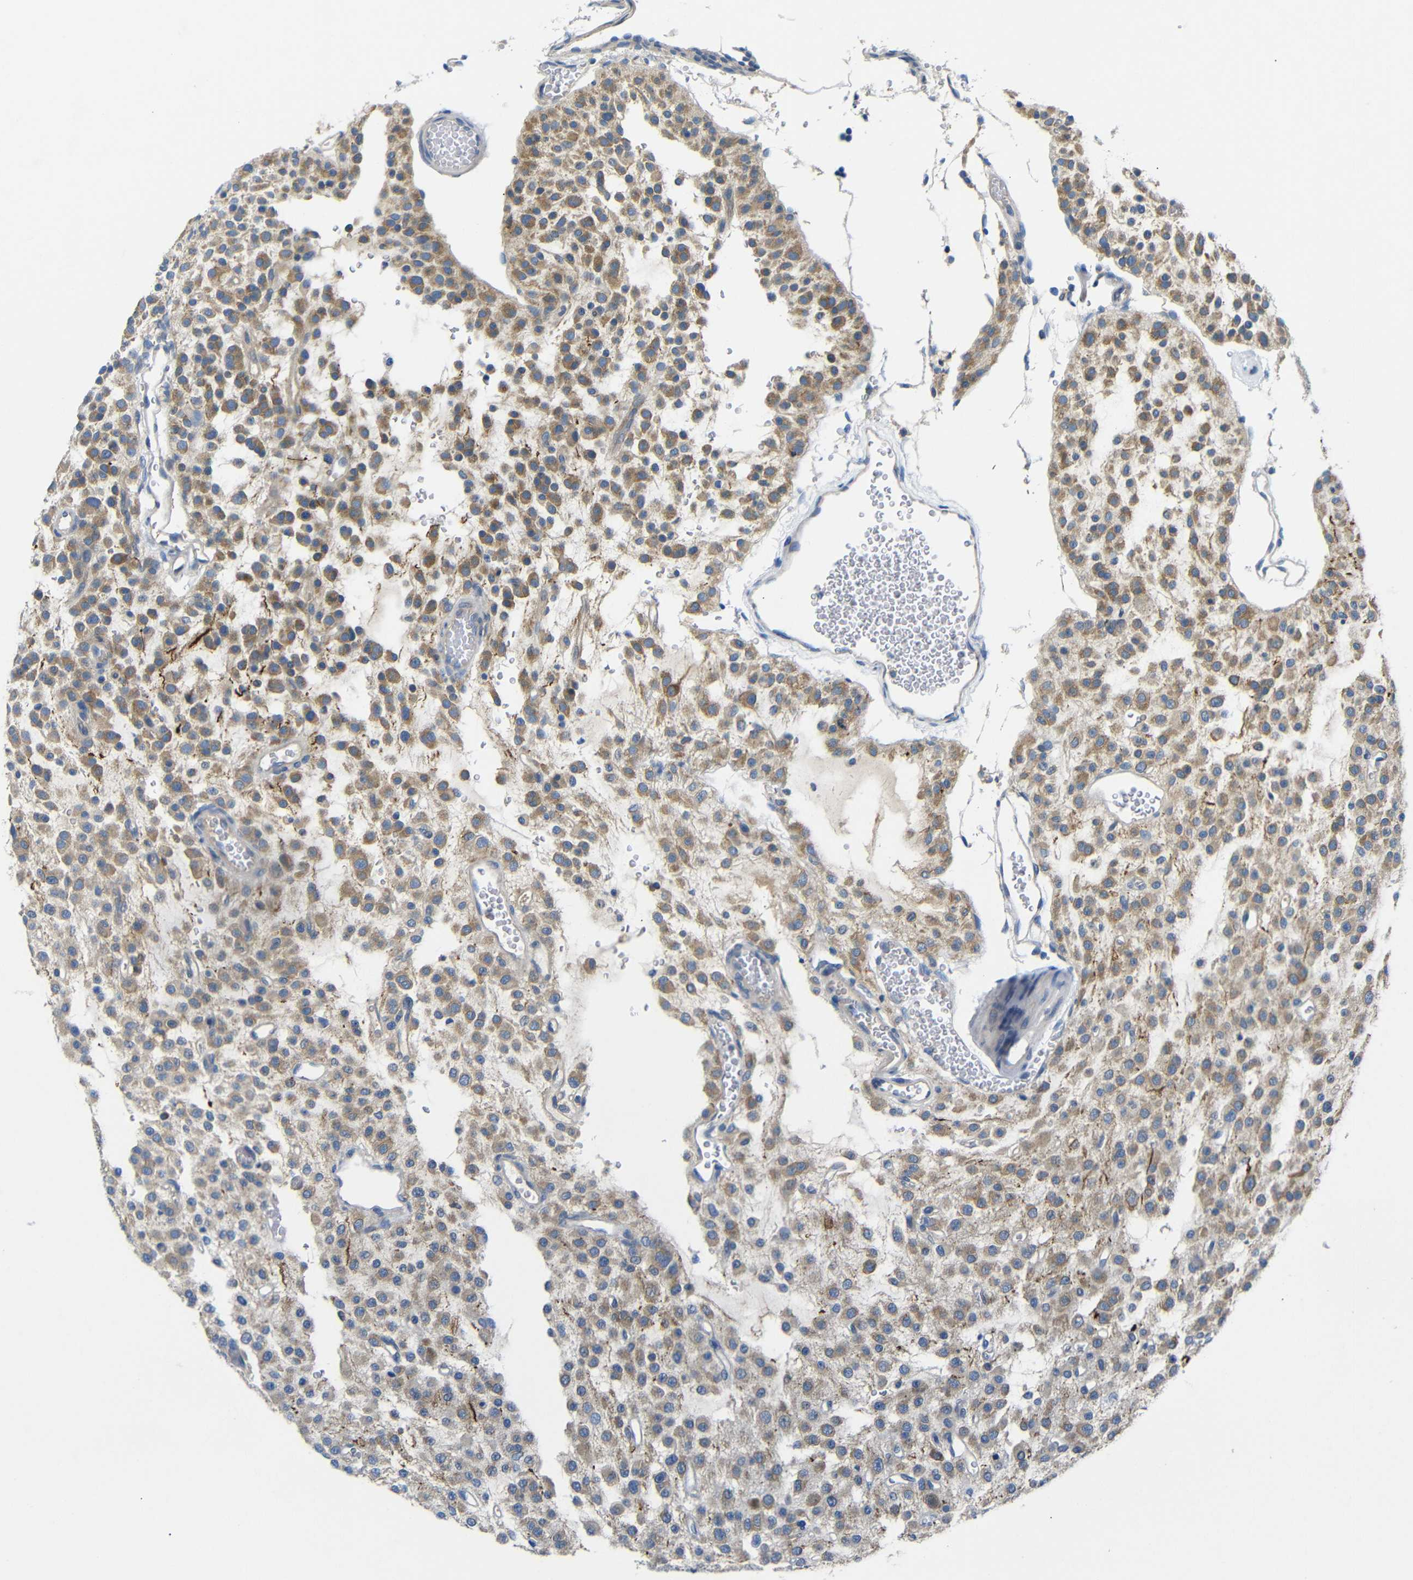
{"staining": {"intensity": "moderate", "quantity": ">75%", "location": "cytoplasmic/membranous"}, "tissue": "glioma", "cell_type": "Tumor cells", "image_type": "cancer", "snomed": [{"axis": "morphology", "description": "Glioma, malignant, Low grade"}, {"axis": "topography", "description": "Brain"}], "caption": "Immunohistochemistry staining of glioma, which displays medium levels of moderate cytoplasmic/membranous expression in about >75% of tumor cells indicating moderate cytoplasmic/membranous protein expression. The staining was performed using DAB (3,3'-diaminobenzidine) (brown) for protein detection and nuclei were counterstained in hematoxylin (blue).", "gene": "DCP1A", "patient": {"sex": "male", "age": 38}}